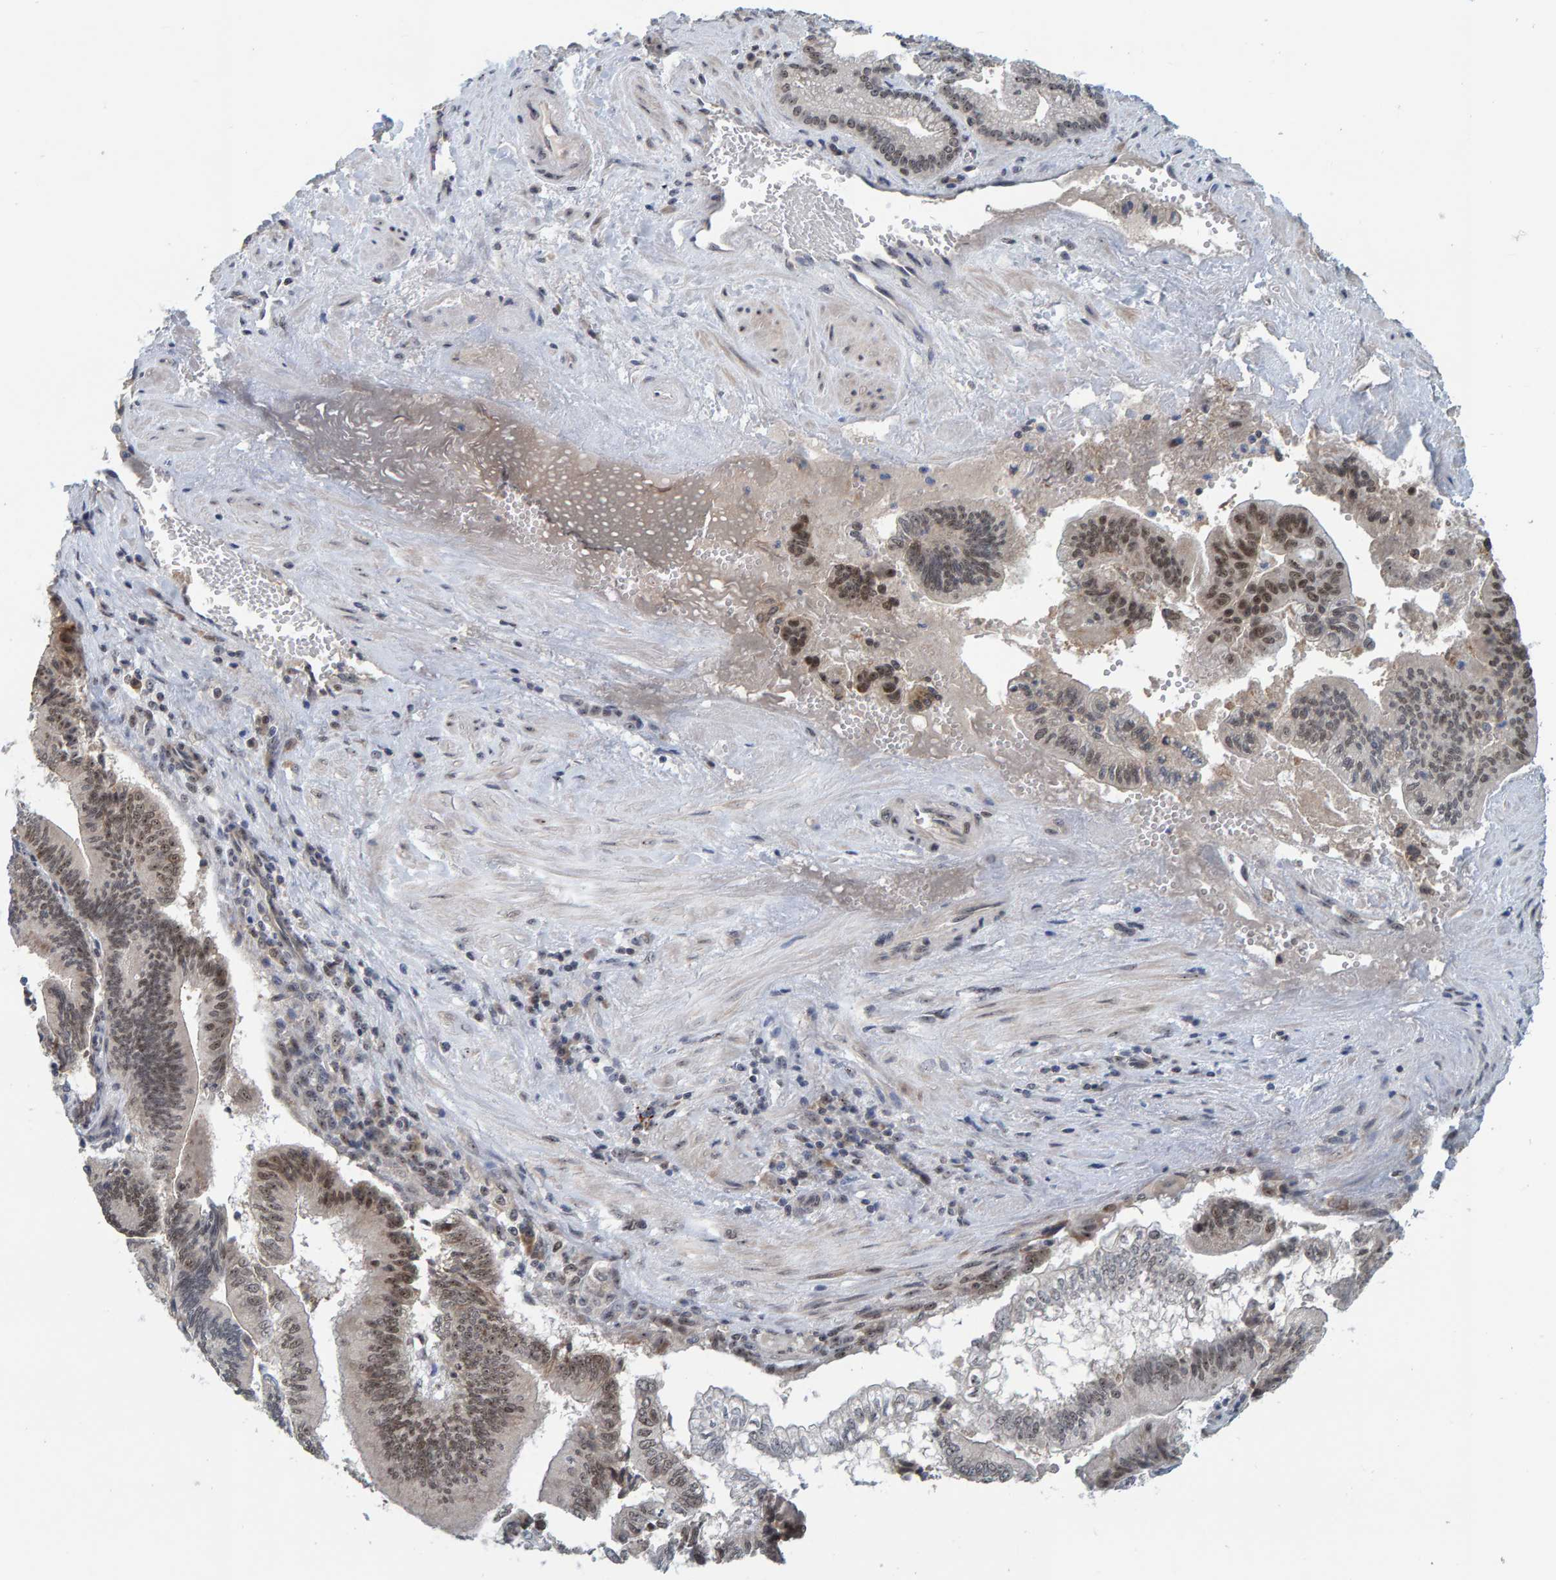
{"staining": {"intensity": "moderate", "quantity": ">75%", "location": "nuclear"}, "tissue": "pancreatic cancer", "cell_type": "Tumor cells", "image_type": "cancer", "snomed": [{"axis": "morphology", "description": "Adenocarcinoma, NOS"}, {"axis": "topography", "description": "Pancreas"}], "caption": "This photomicrograph demonstrates immunohistochemistry staining of pancreatic cancer, with medium moderate nuclear staining in approximately >75% of tumor cells.", "gene": "POLR1E", "patient": {"sex": "male", "age": 82}}